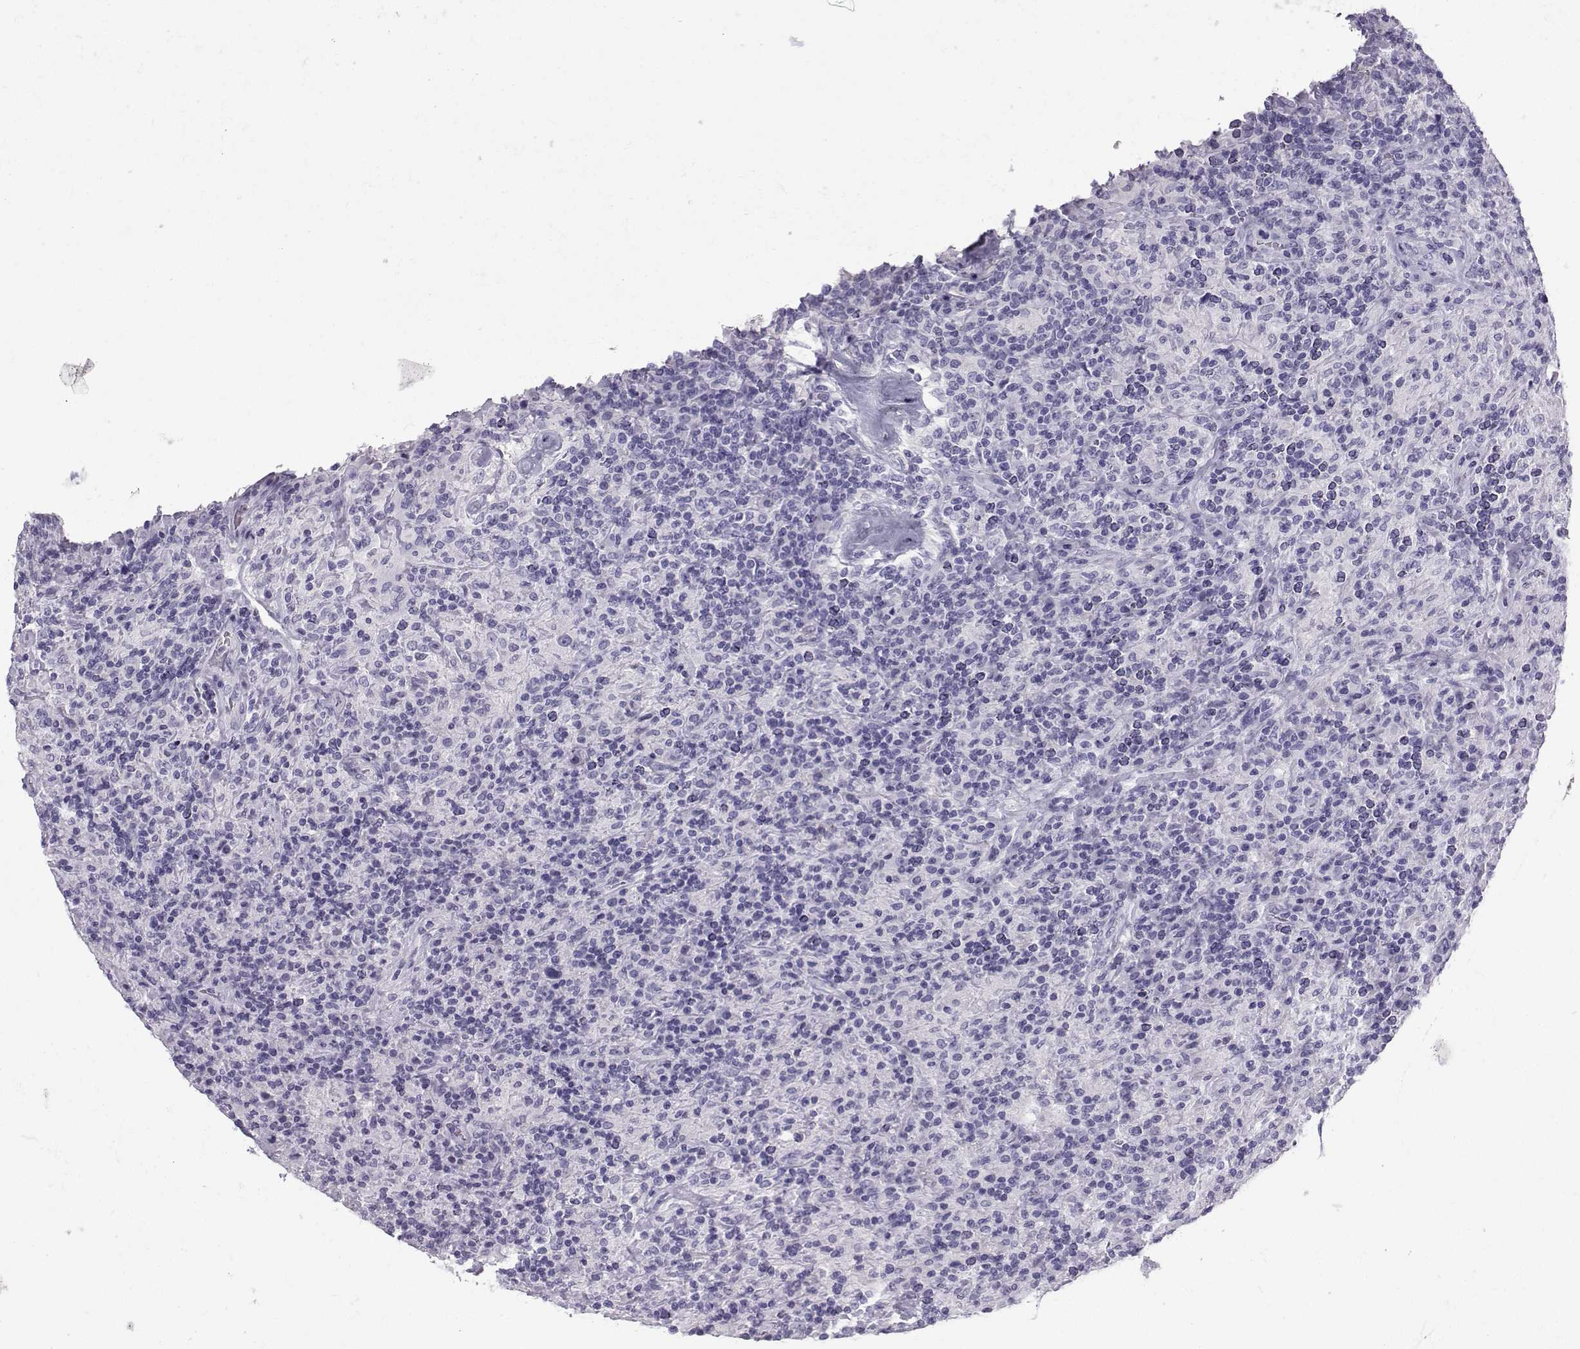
{"staining": {"intensity": "negative", "quantity": "none", "location": "none"}, "tissue": "lymphoma", "cell_type": "Tumor cells", "image_type": "cancer", "snomed": [{"axis": "morphology", "description": "Hodgkin's disease, NOS"}, {"axis": "topography", "description": "Lymph node"}], "caption": "A histopathology image of lymphoma stained for a protein shows no brown staining in tumor cells.", "gene": "NEFL", "patient": {"sex": "male", "age": 70}}